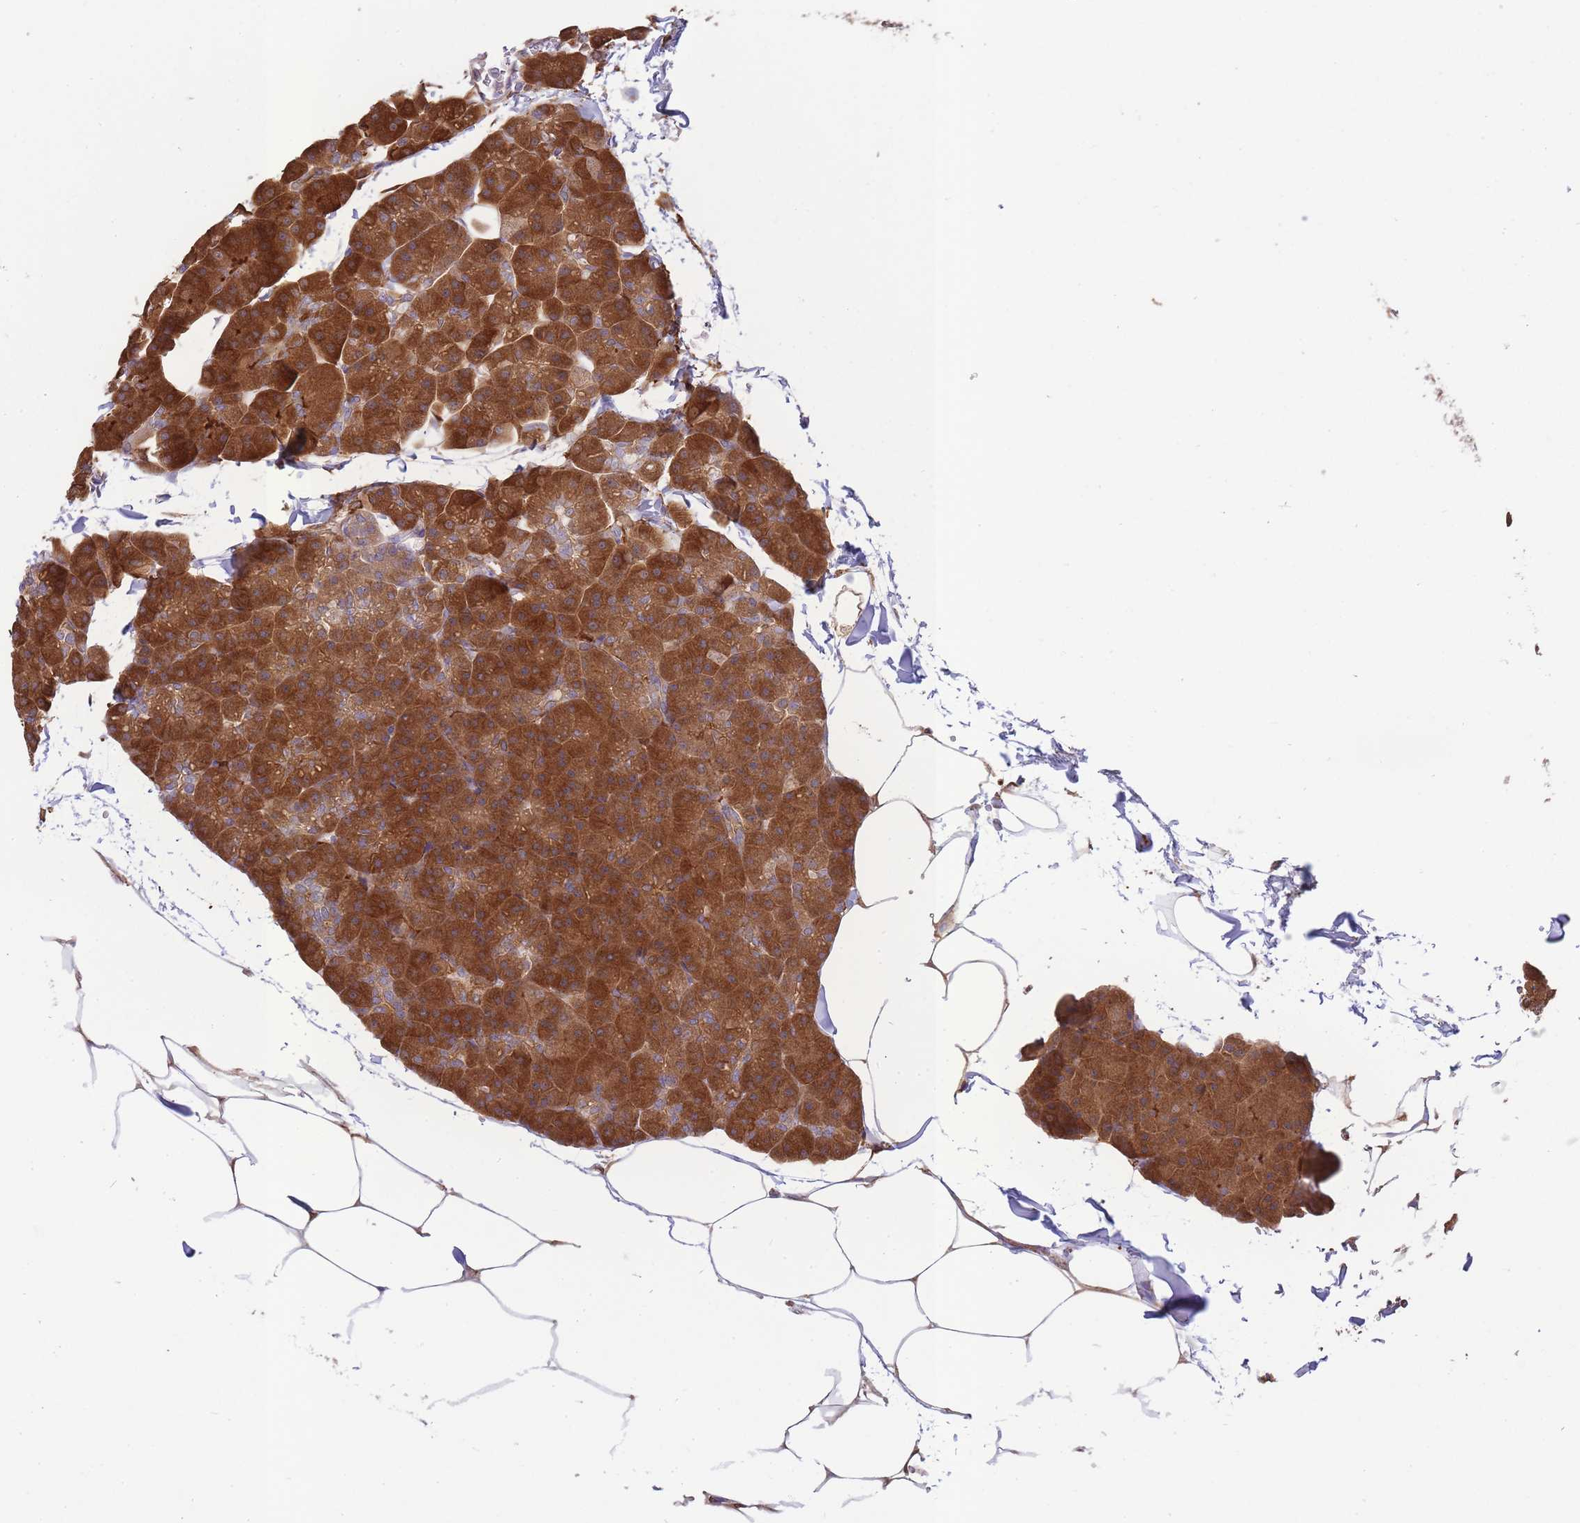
{"staining": {"intensity": "strong", "quantity": ">75%", "location": "cytoplasmic/membranous"}, "tissue": "pancreas", "cell_type": "Exocrine glandular cells", "image_type": "normal", "snomed": [{"axis": "morphology", "description": "Normal tissue, NOS"}, {"axis": "topography", "description": "Pancreas"}], "caption": "Exocrine glandular cells demonstrate strong cytoplasmic/membranous expression in about >75% of cells in unremarkable pancreas.", "gene": "ECPAS", "patient": {"sex": "male", "age": 35}}